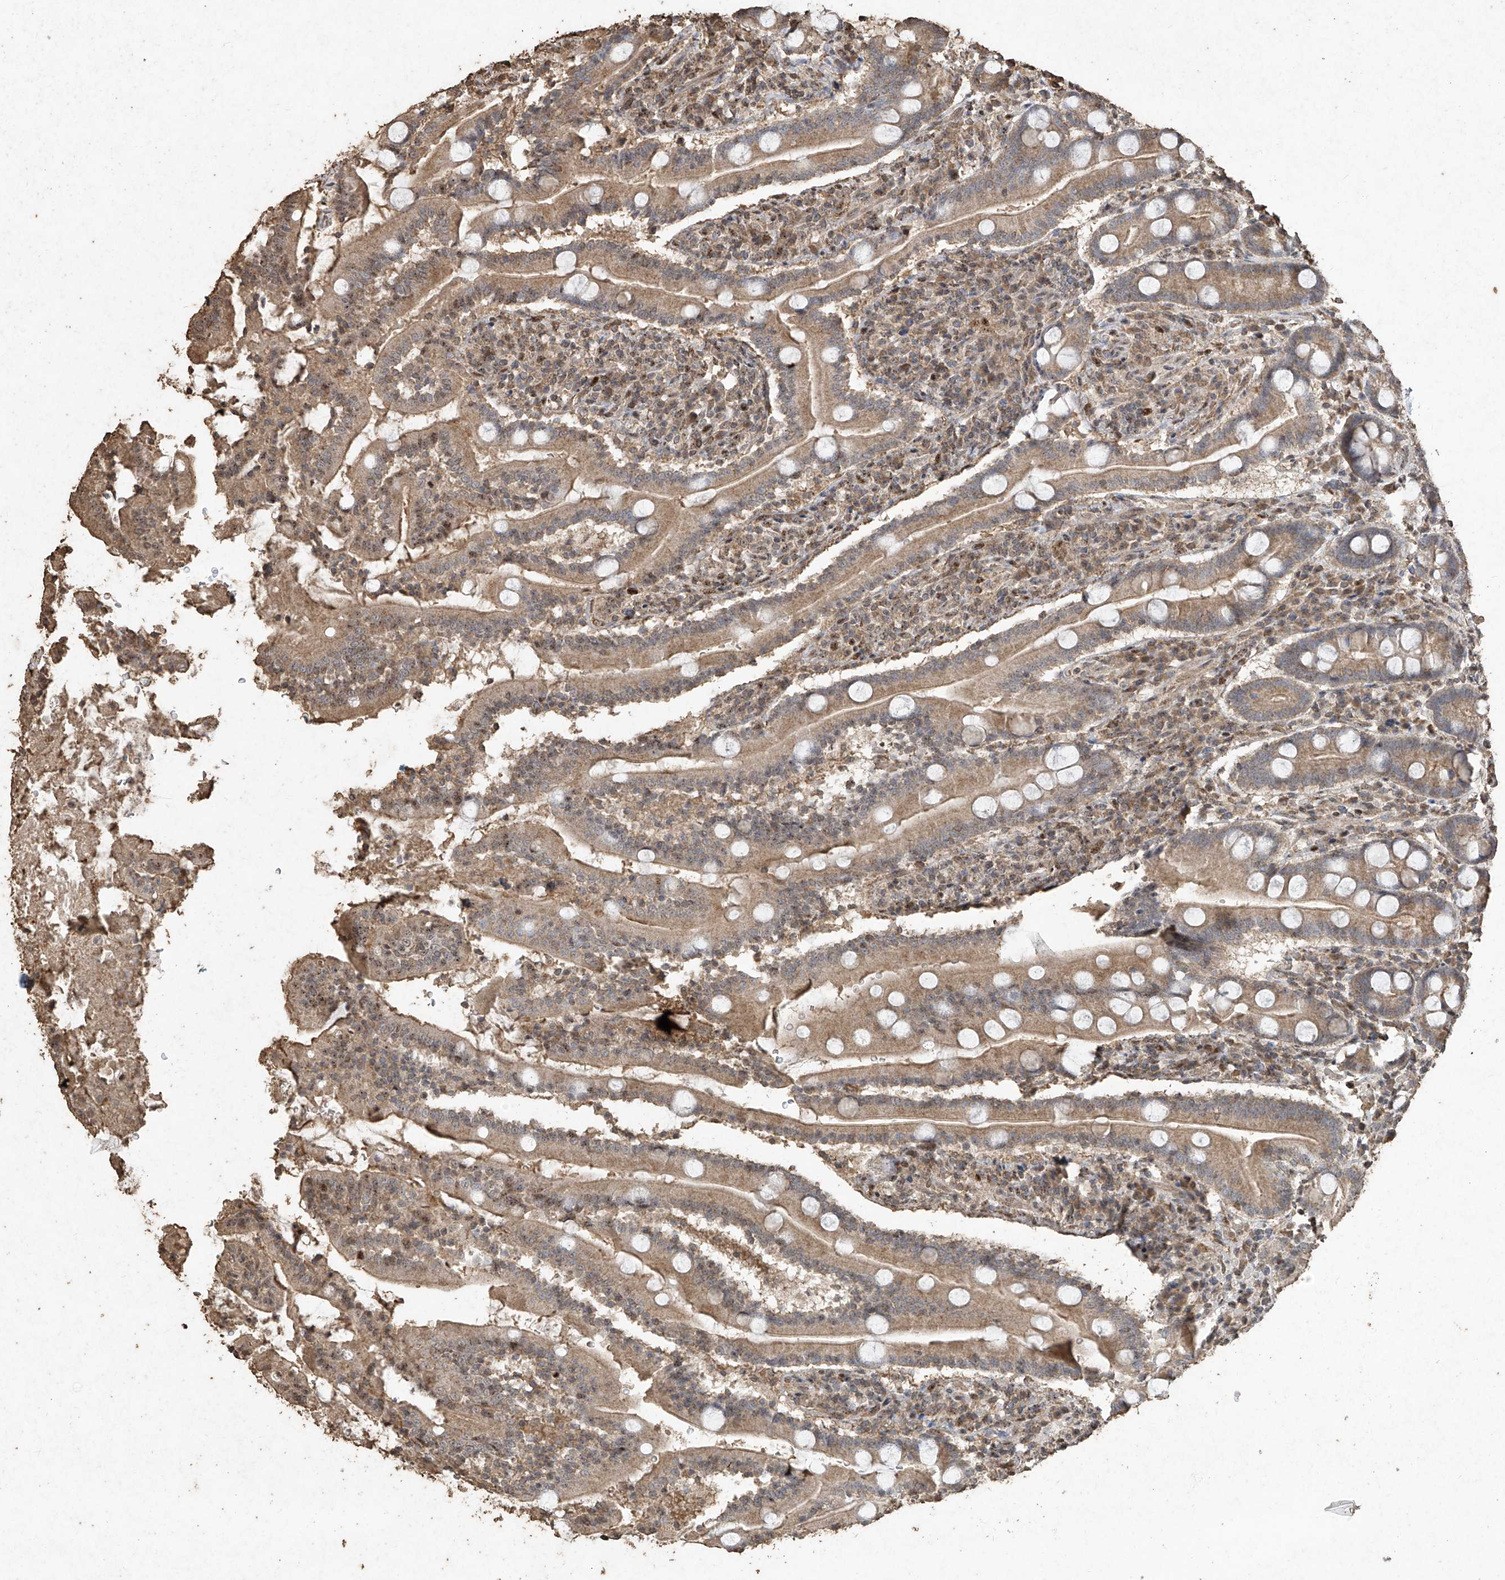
{"staining": {"intensity": "moderate", "quantity": "25%-75%", "location": "cytoplasmic/membranous,nuclear"}, "tissue": "duodenum", "cell_type": "Glandular cells", "image_type": "normal", "snomed": [{"axis": "morphology", "description": "Normal tissue, NOS"}, {"axis": "topography", "description": "Duodenum"}], "caption": "Immunohistochemical staining of unremarkable duodenum exhibits medium levels of moderate cytoplasmic/membranous,nuclear staining in approximately 25%-75% of glandular cells. (DAB (3,3'-diaminobenzidine) IHC with brightfield microscopy, high magnification).", "gene": "ERBB3", "patient": {"sex": "male", "age": 35}}